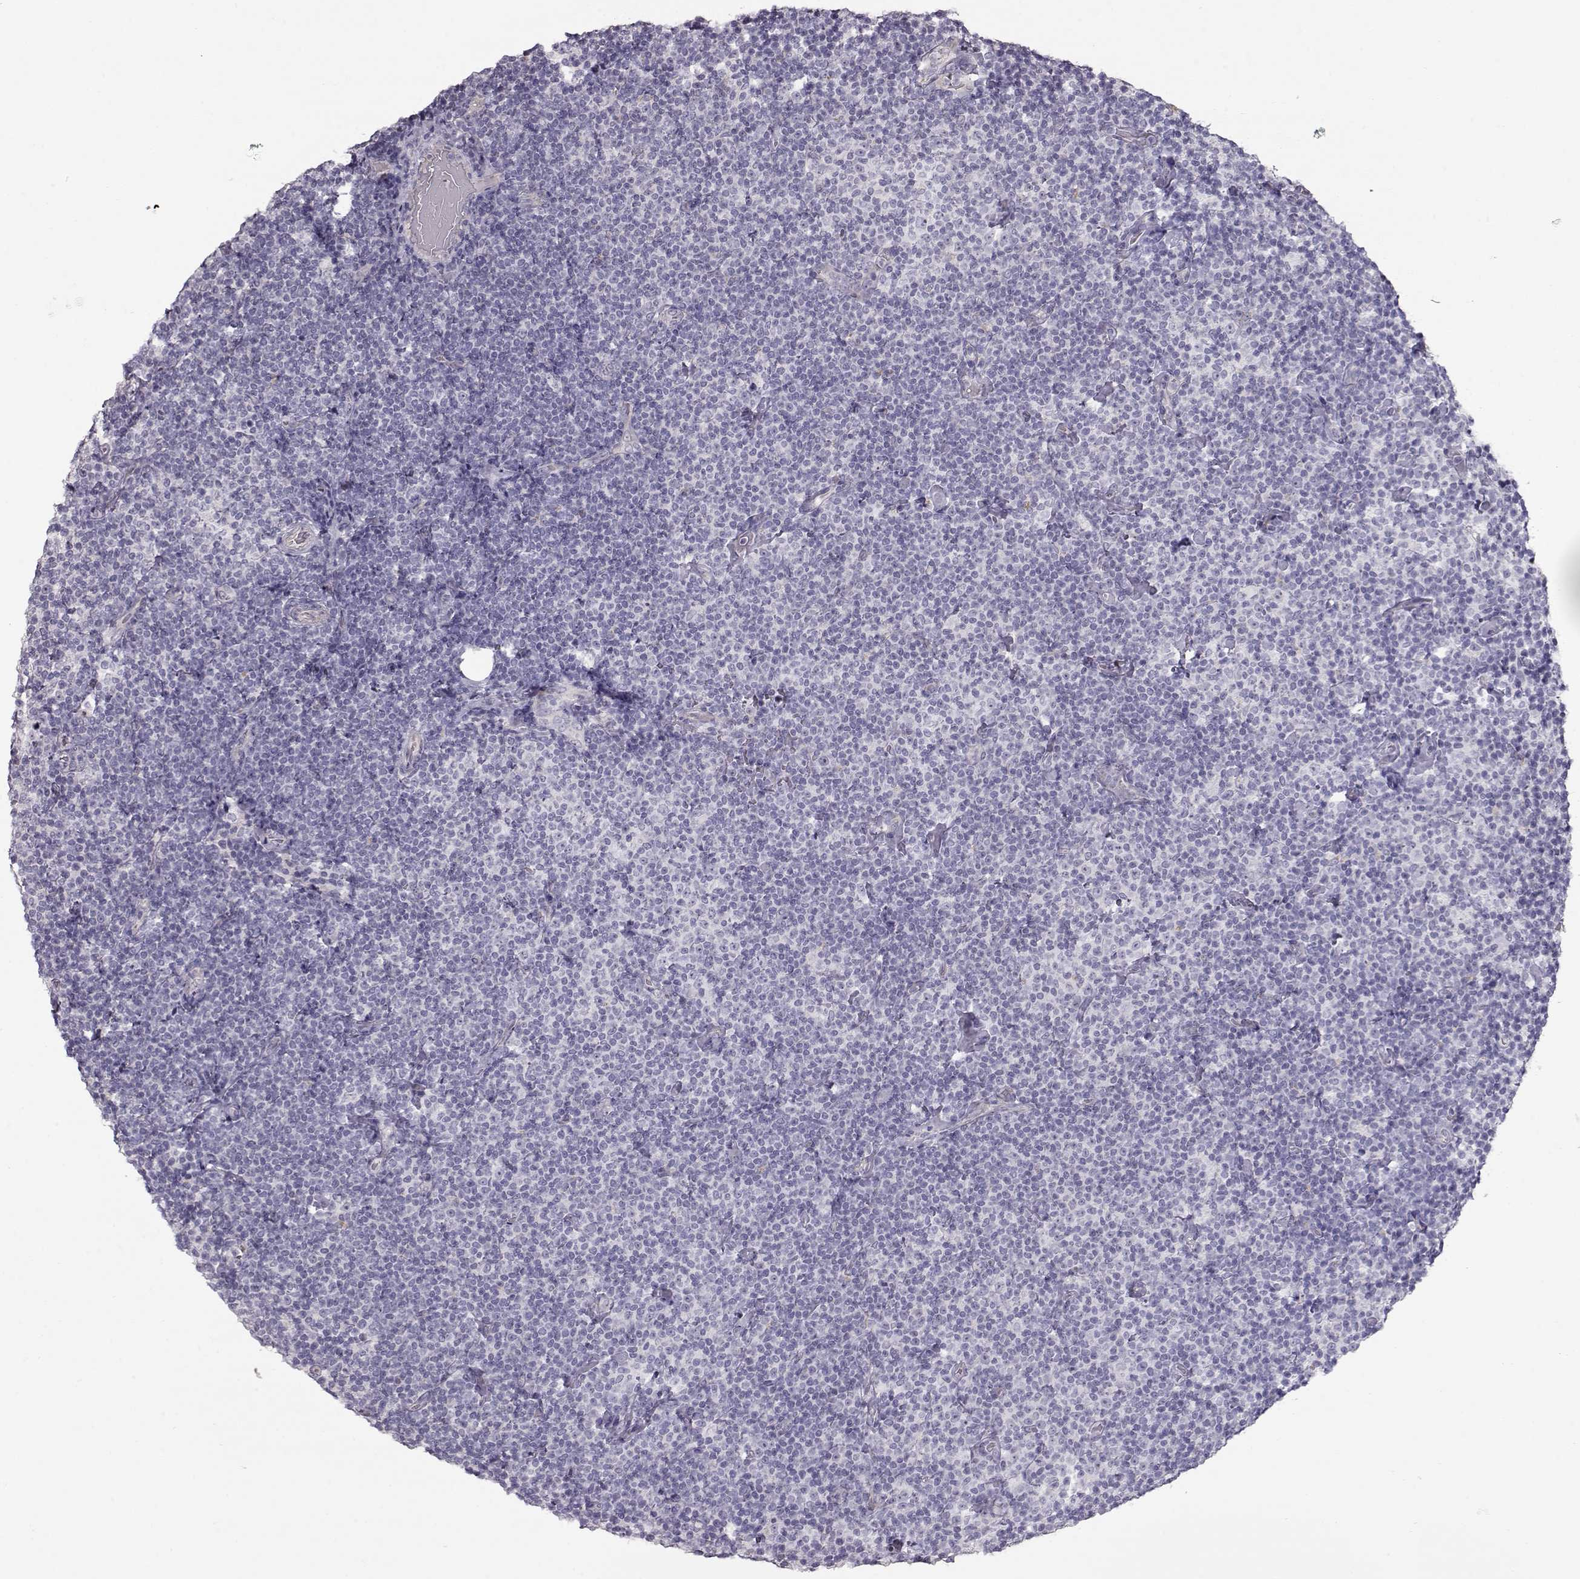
{"staining": {"intensity": "negative", "quantity": "none", "location": "none"}, "tissue": "lymphoma", "cell_type": "Tumor cells", "image_type": "cancer", "snomed": [{"axis": "morphology", "description": "Malignant lymphoma, non-Hodgkin's type, Low grade"}, {"axis": "topography", "description": "Lymph node"}], "caption": "Human lymphoma stained for a protein using immunohistochemistry reveals no expression in tumor cells.", "gene": "SLC18A1", "patient": {"sex": "male", "age": 81}}